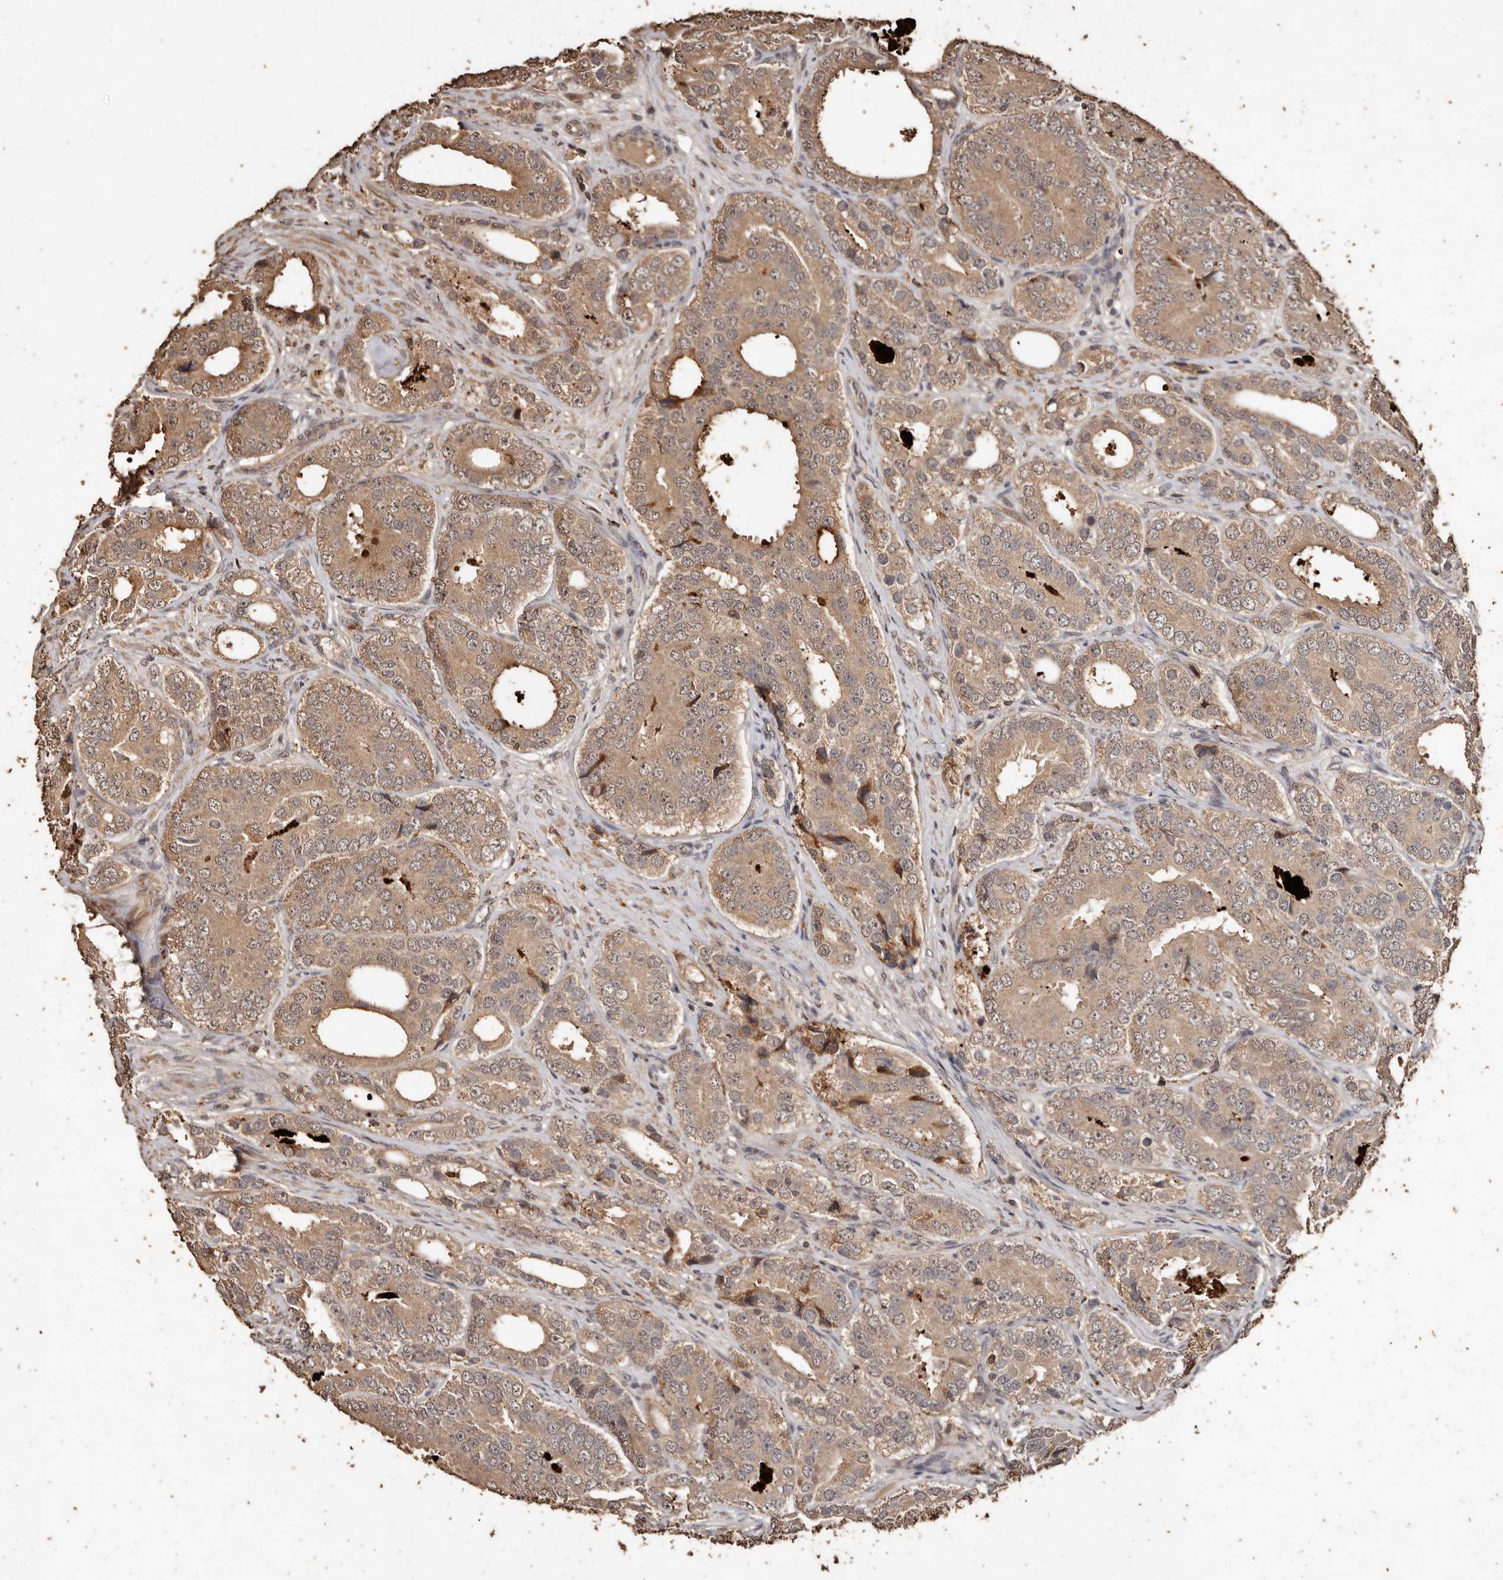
{"staining": {"intensity": "moderate", "quantity": ">75%", "location": "cytoplasmic/membranous"}, "tissue": "prostate cancer", "cell_type": "Tumor cells", "image_type": "cancer", "snomed": [{"axis": "morphology", "description": "Adenocarcinoma, High grade"}, {"axis": "topography", "description": "Prostate"}], "caption": "An image of human high-grade adenocarcinoma (prostate) stained for a protein reveals moderate cytoplasmic/membranous brown staining in tumor cells.", "gene": "PKDCC", "patient": {"sex": "male", "age": 56}}